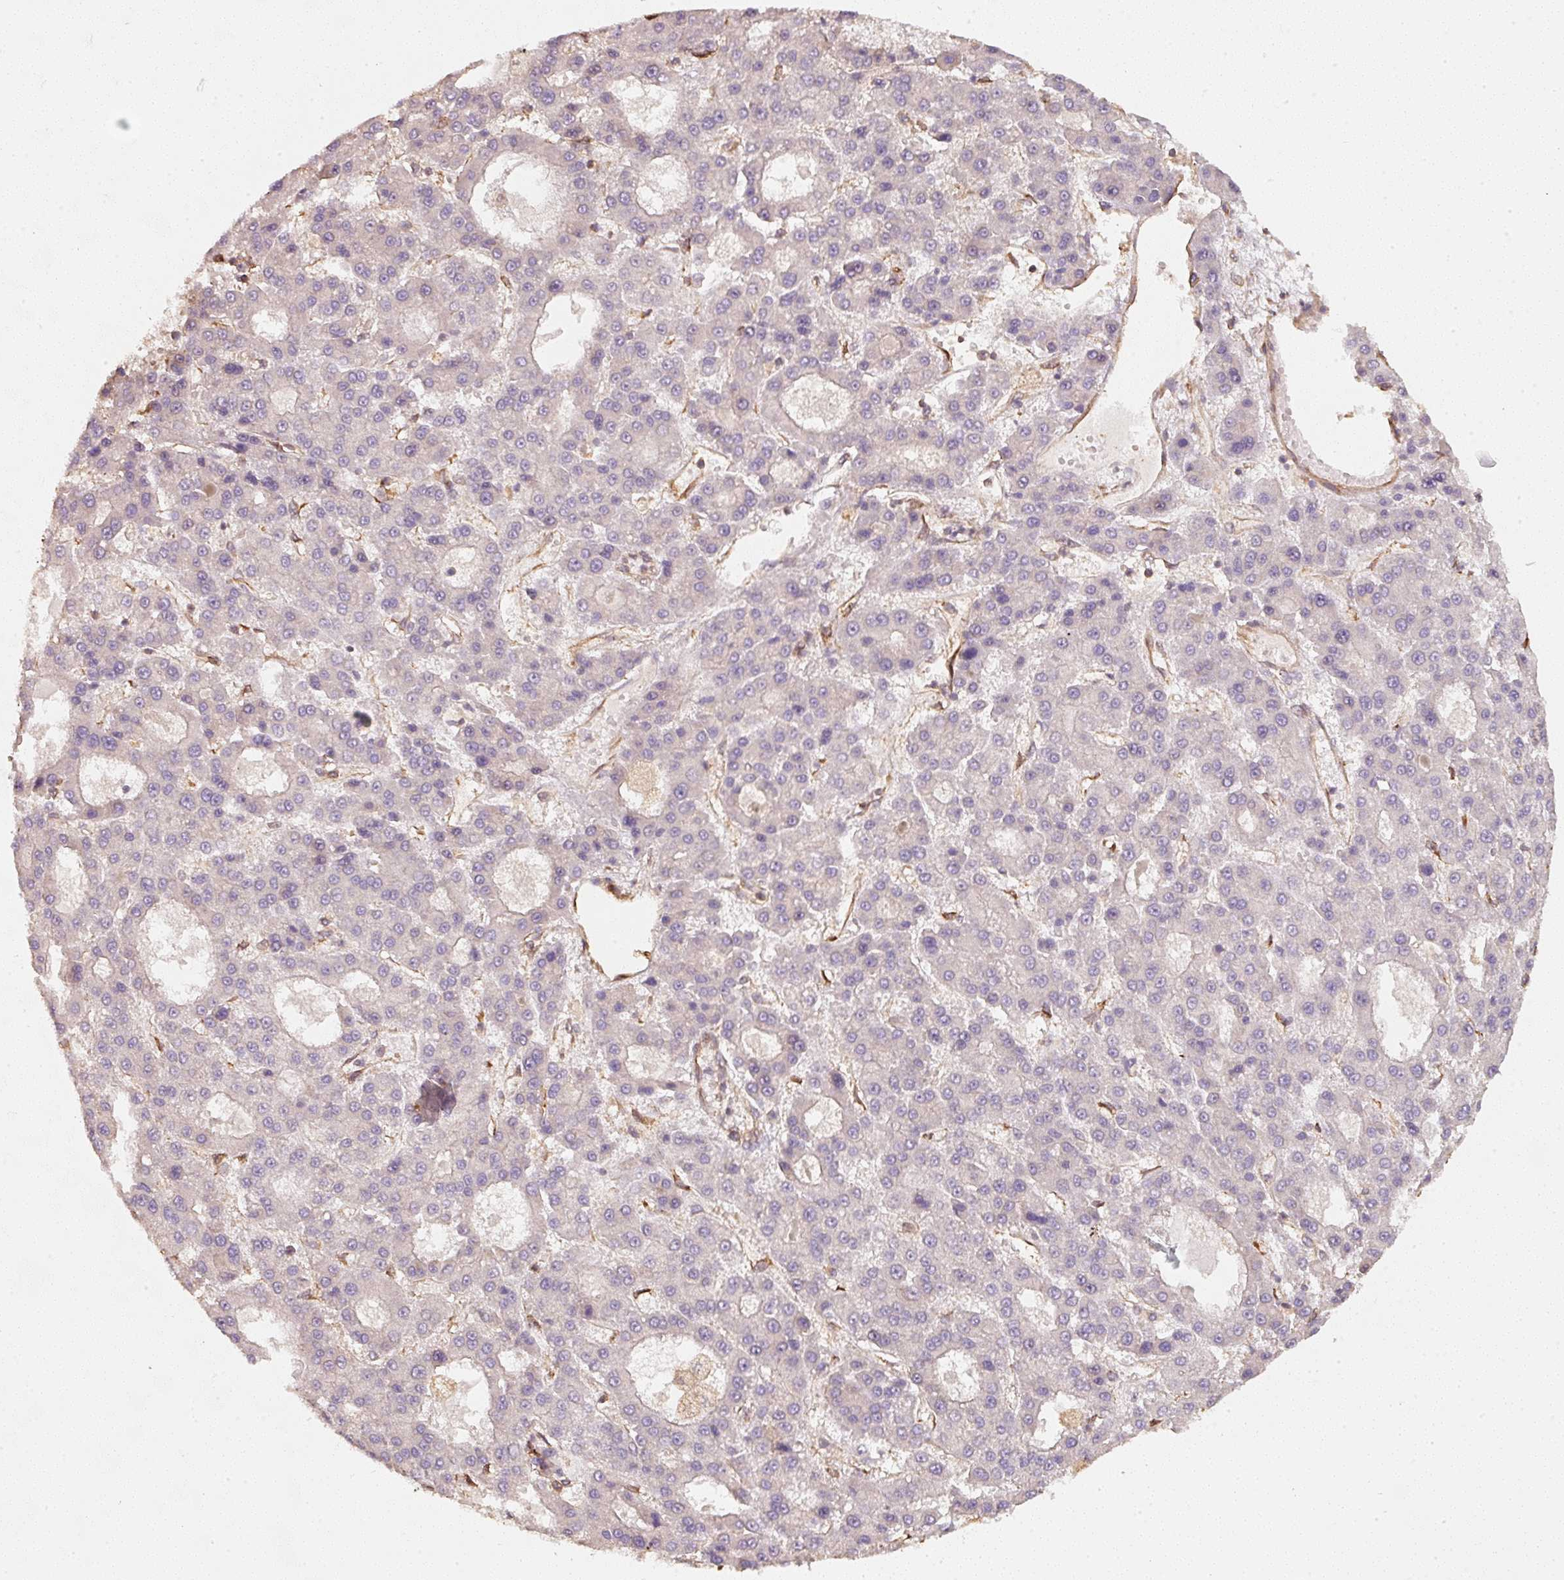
{"staining": {"intensity": "negative", "quantity": "none", "location": "none"}, "tissue": "liver cancer", "cell_type": "Tumor cells", "image_type": "cancer", "snomed": [{"axis": "morphology", "description": "Carcinoma, Hepatocellular, NOS"}, {"axis": "topography", "description": "Liver"}], "caption": "High power microscopy histopathology image of an immunohistochemistry (IHC) photomicrograph of hepatocellular carcinoma (liver), revealing no significant positivity in tumor cells.", "gene": "CEP95", "patient": {"sex": "male", "age": 70}}